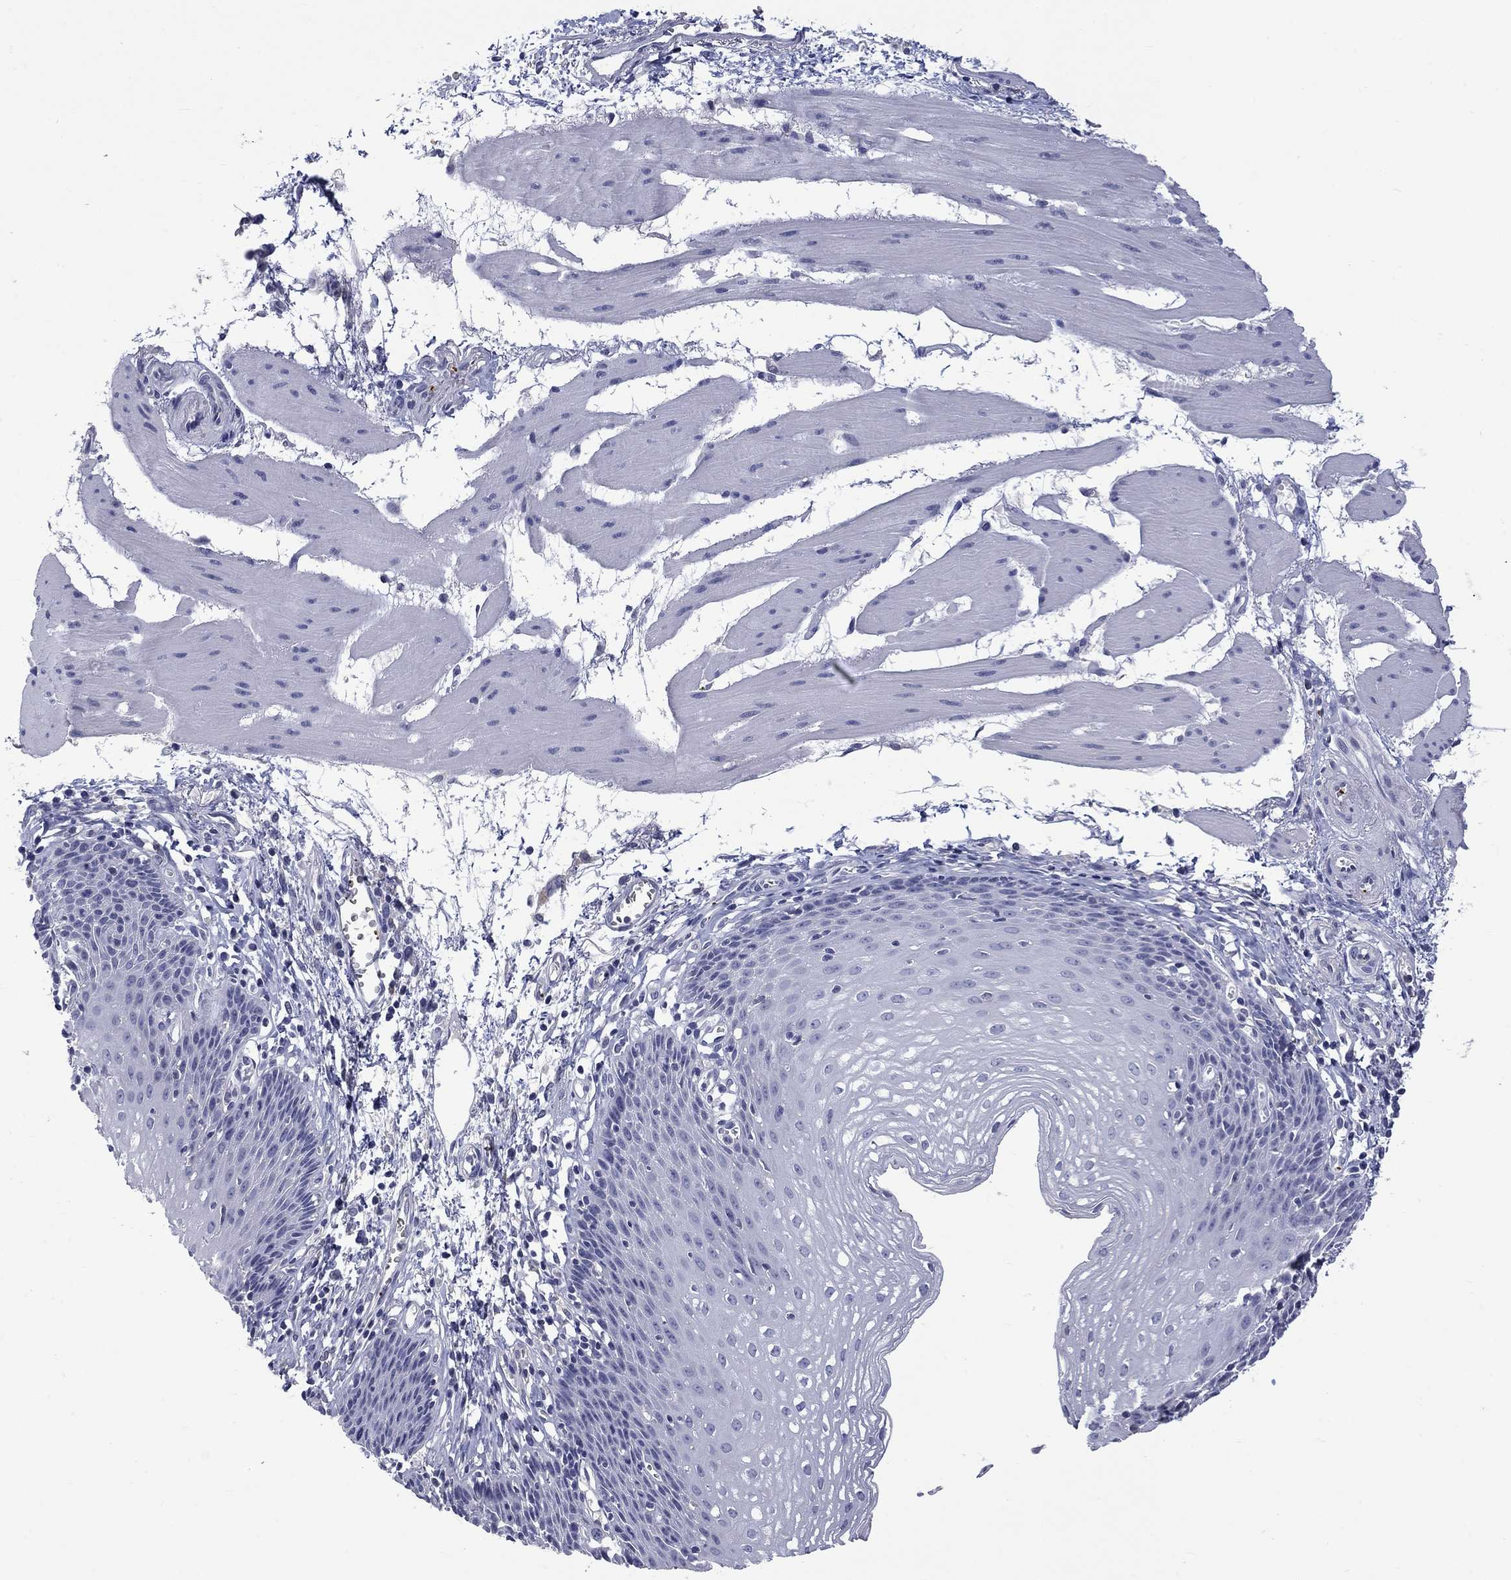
{"staining": {"intensity": "negative", "quantity": "none", "location": "none"}, "tissue": "esophagus", "cell_type": "Squamous epithelial cells", "image_type": "normal", "snomed": [{"axis": "morphology", "description": "Normal tissue, NOS"}, {"axis": "topography", "description": "Esophagus"}], "caption": "Unremarkable esophagus was stained to show a protein in brown. There is no significant positivity in squamous epithelial cells. The staining is performed using DAB (3,3'-diaminobenzidine) brown chromogen with nuclei counter-stained in using hematoxylin.", "gene": "PLEK", "patient": {"sex": "female", "age": 64}}